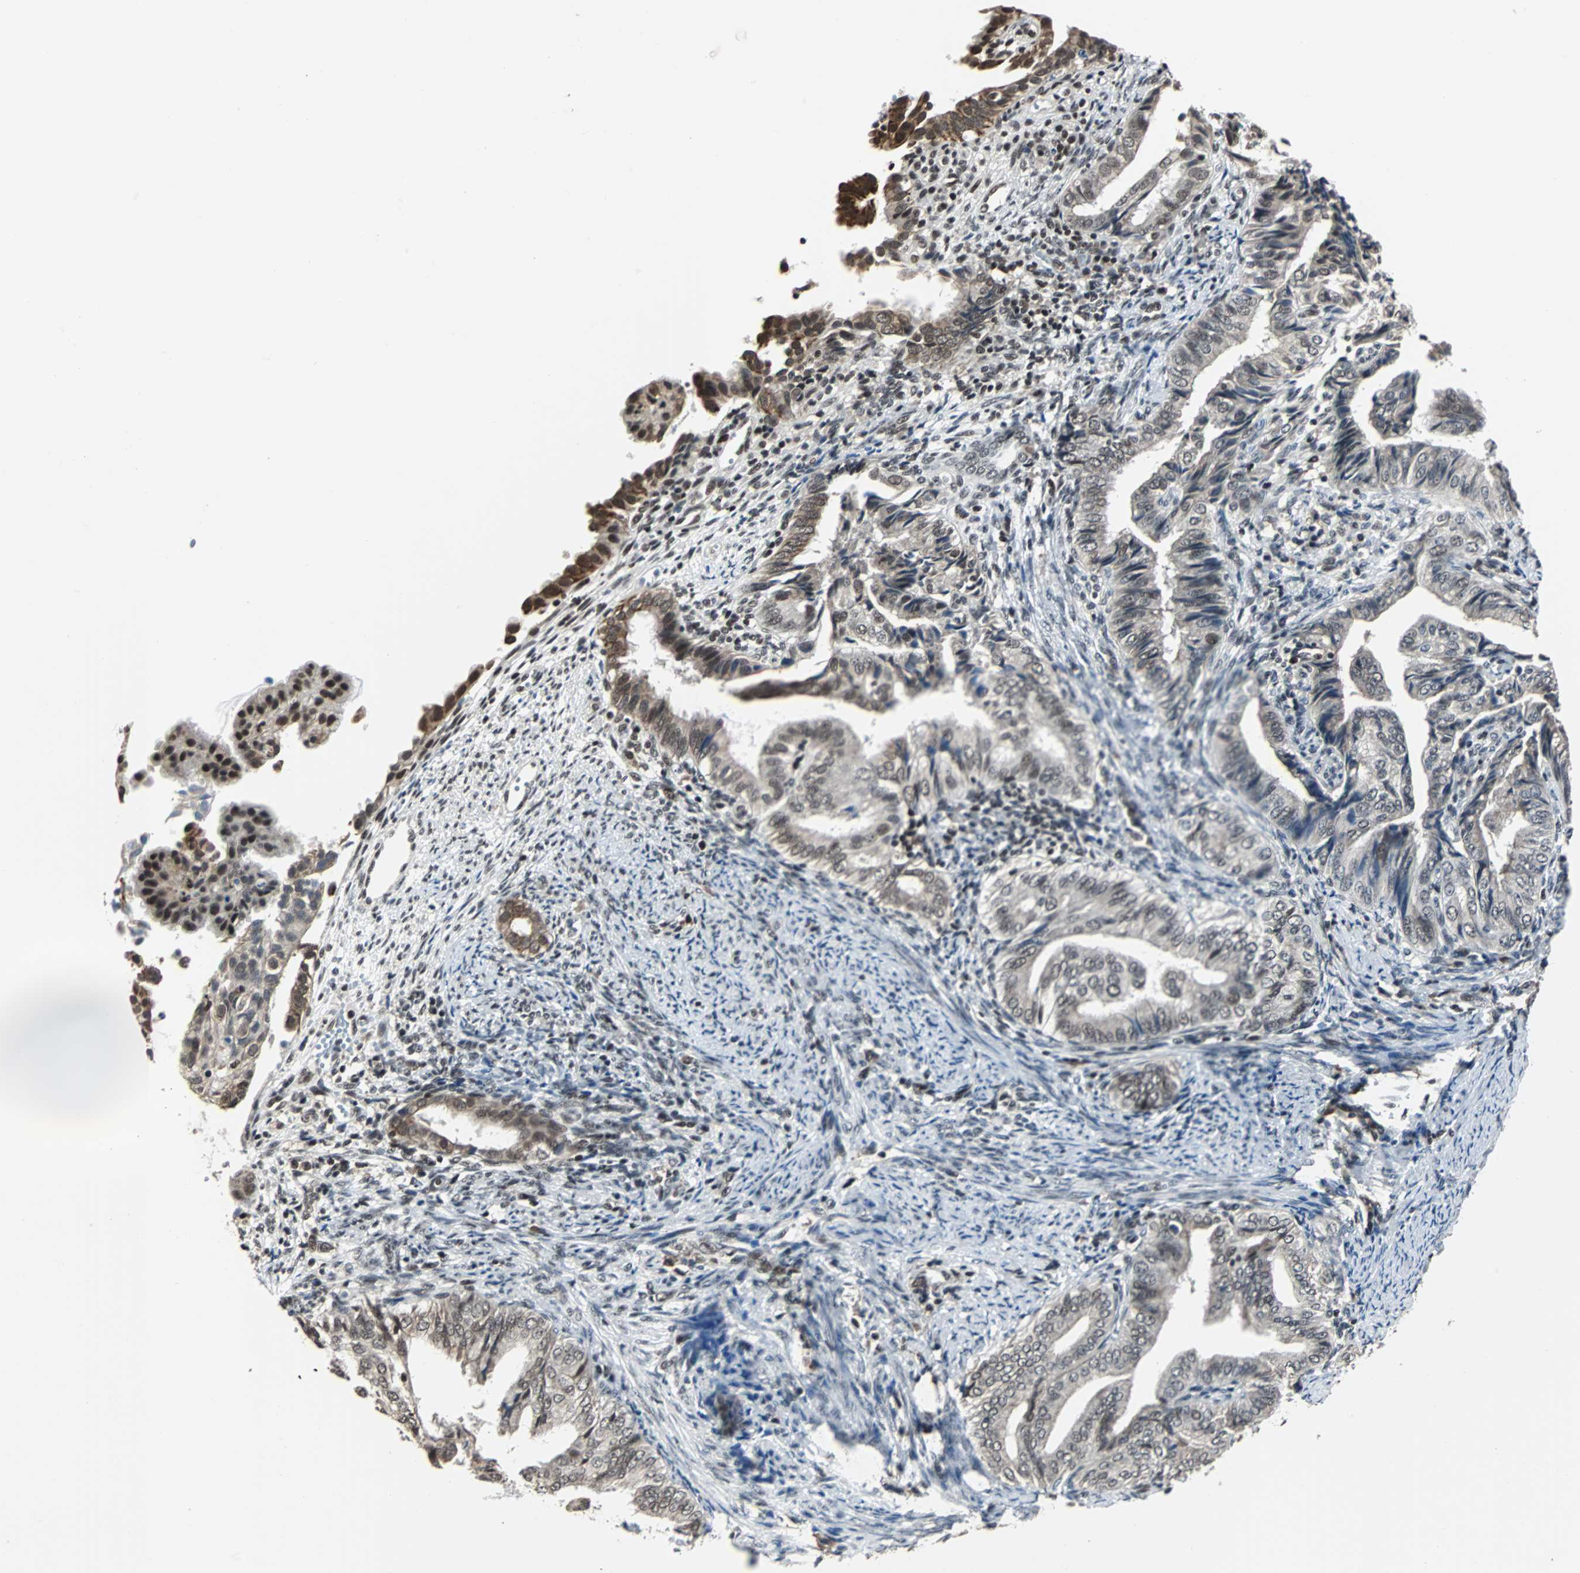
{"staining": {"intensity": "moderate", "quantity": "<25%", "location": "cytoplasmic/membranous,nuclear"}, "tissue": "endometrial cancer", "cell_type": "Tumor cells", "image_type": "cancer", "snomed": [{"axis": "morphology", "description": "Adenocarcinoma, NOS"}, {"axis": "topography", "description": "Endometrium"}], "caption": "Endometrial adenocarcinoma tissue displays moderate cytoplasmic/membranous and nuclear expression in approximately <25% of tumor cells", "gene": "TERF2IP", "patient": {"sex": "female", "age": 58}}